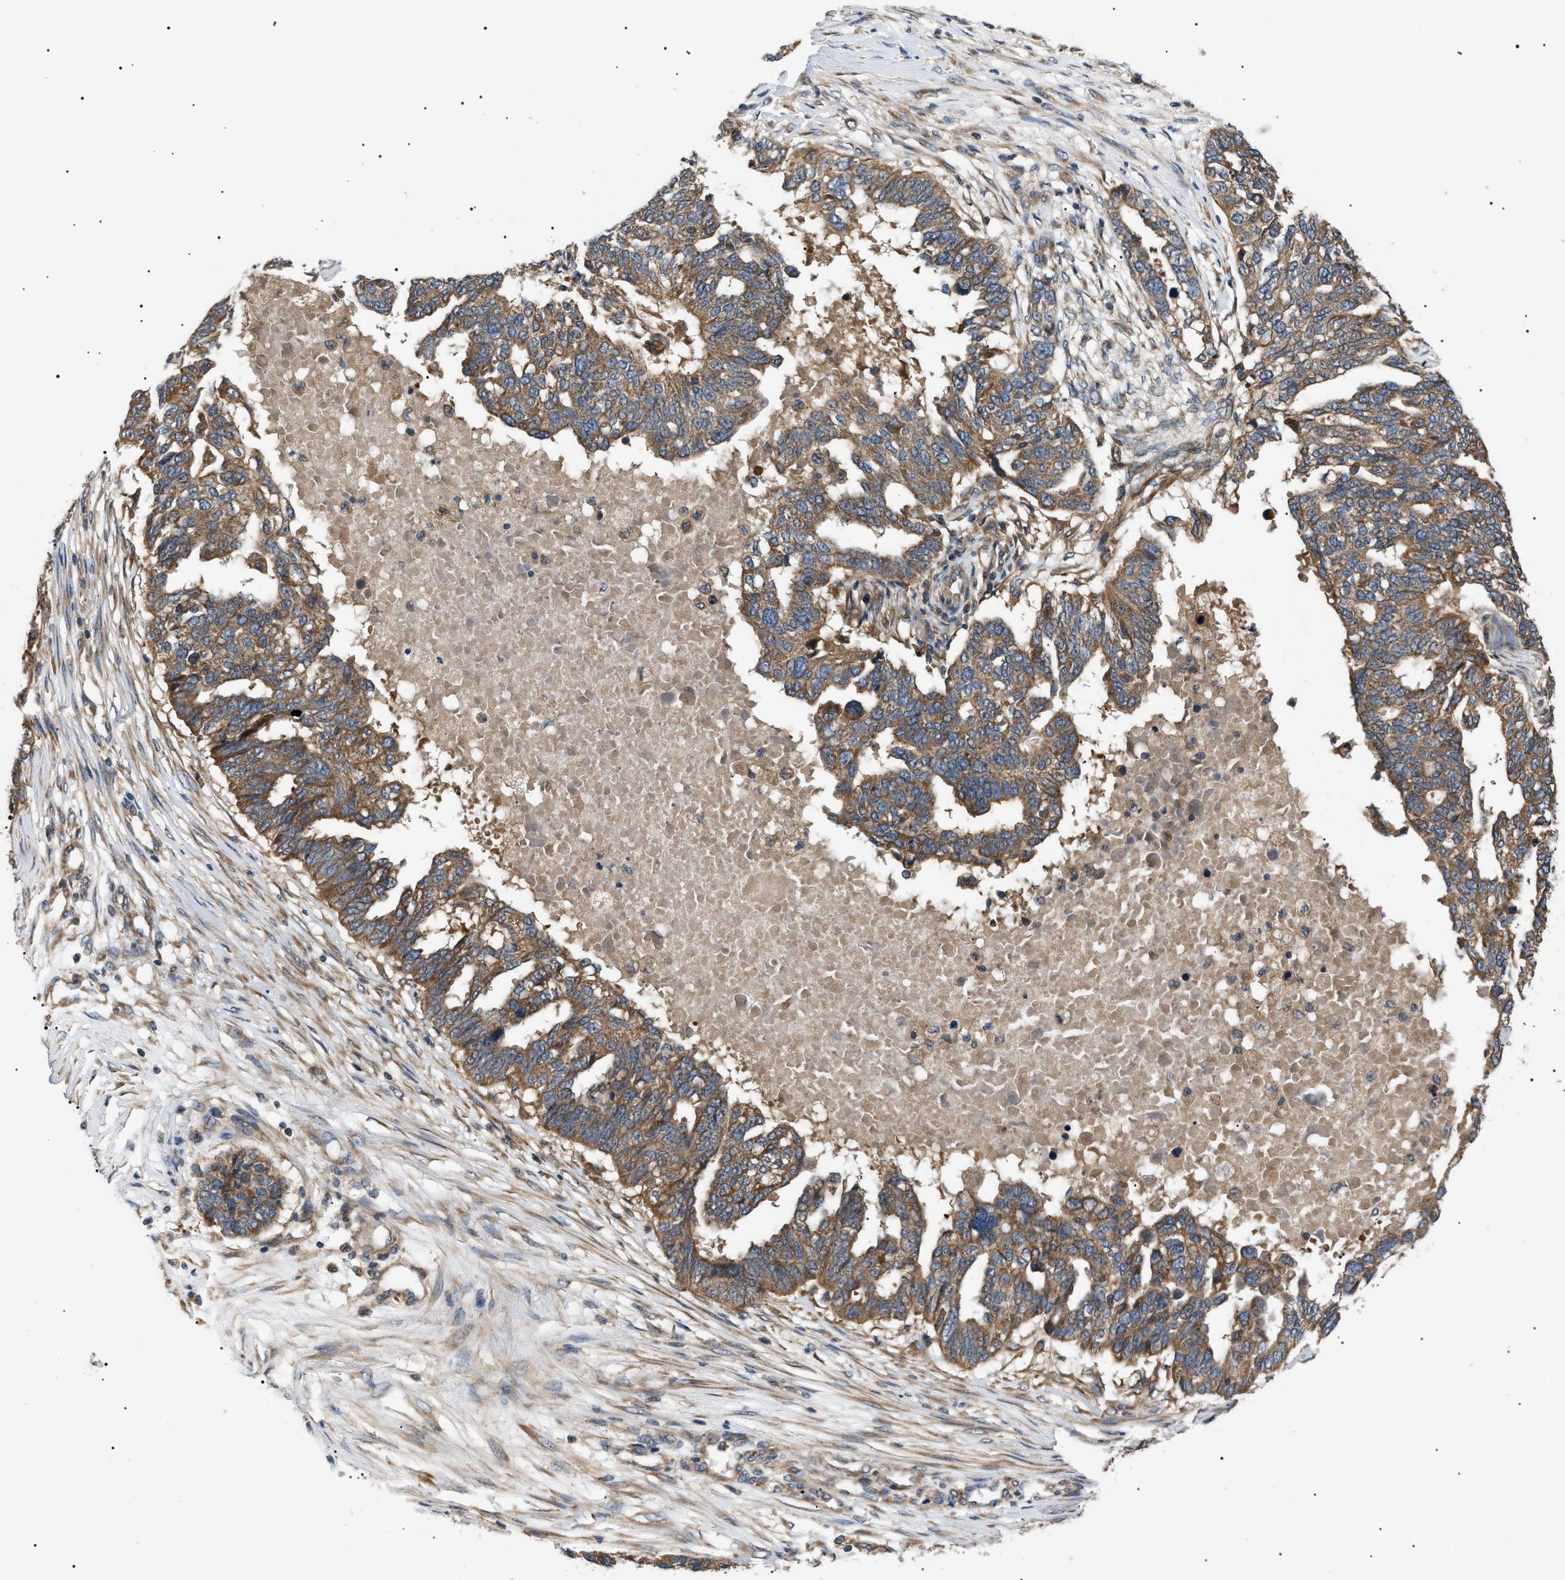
{"staining": {"intensity": "moderate", "quantity": ">75%", "location": "cytoplasmic/membranous"}, "tissue": "ovarian cancer", "cell_type": "Tumor cells", "image_type": "cancer", "snomed": [{"axis": "morphology", "description": "Cystadenocarcinoma, serous, NOS"}, {"axis": "topography", "description": "Ovary"}], "caption": "Ovarian cancer (serous cystadenocarcinoma) tissue shows moderate cytoplasmic/membranous expression in about >75% of tumor cells The staining was performed using DAB (3,3'-diaminobenzidine), with brown indicating positive protein expression. Nuclei are stained blue with hematoxylin.", "gene": "PPM1B", "patient": {"sex": "female", "age": 59}}